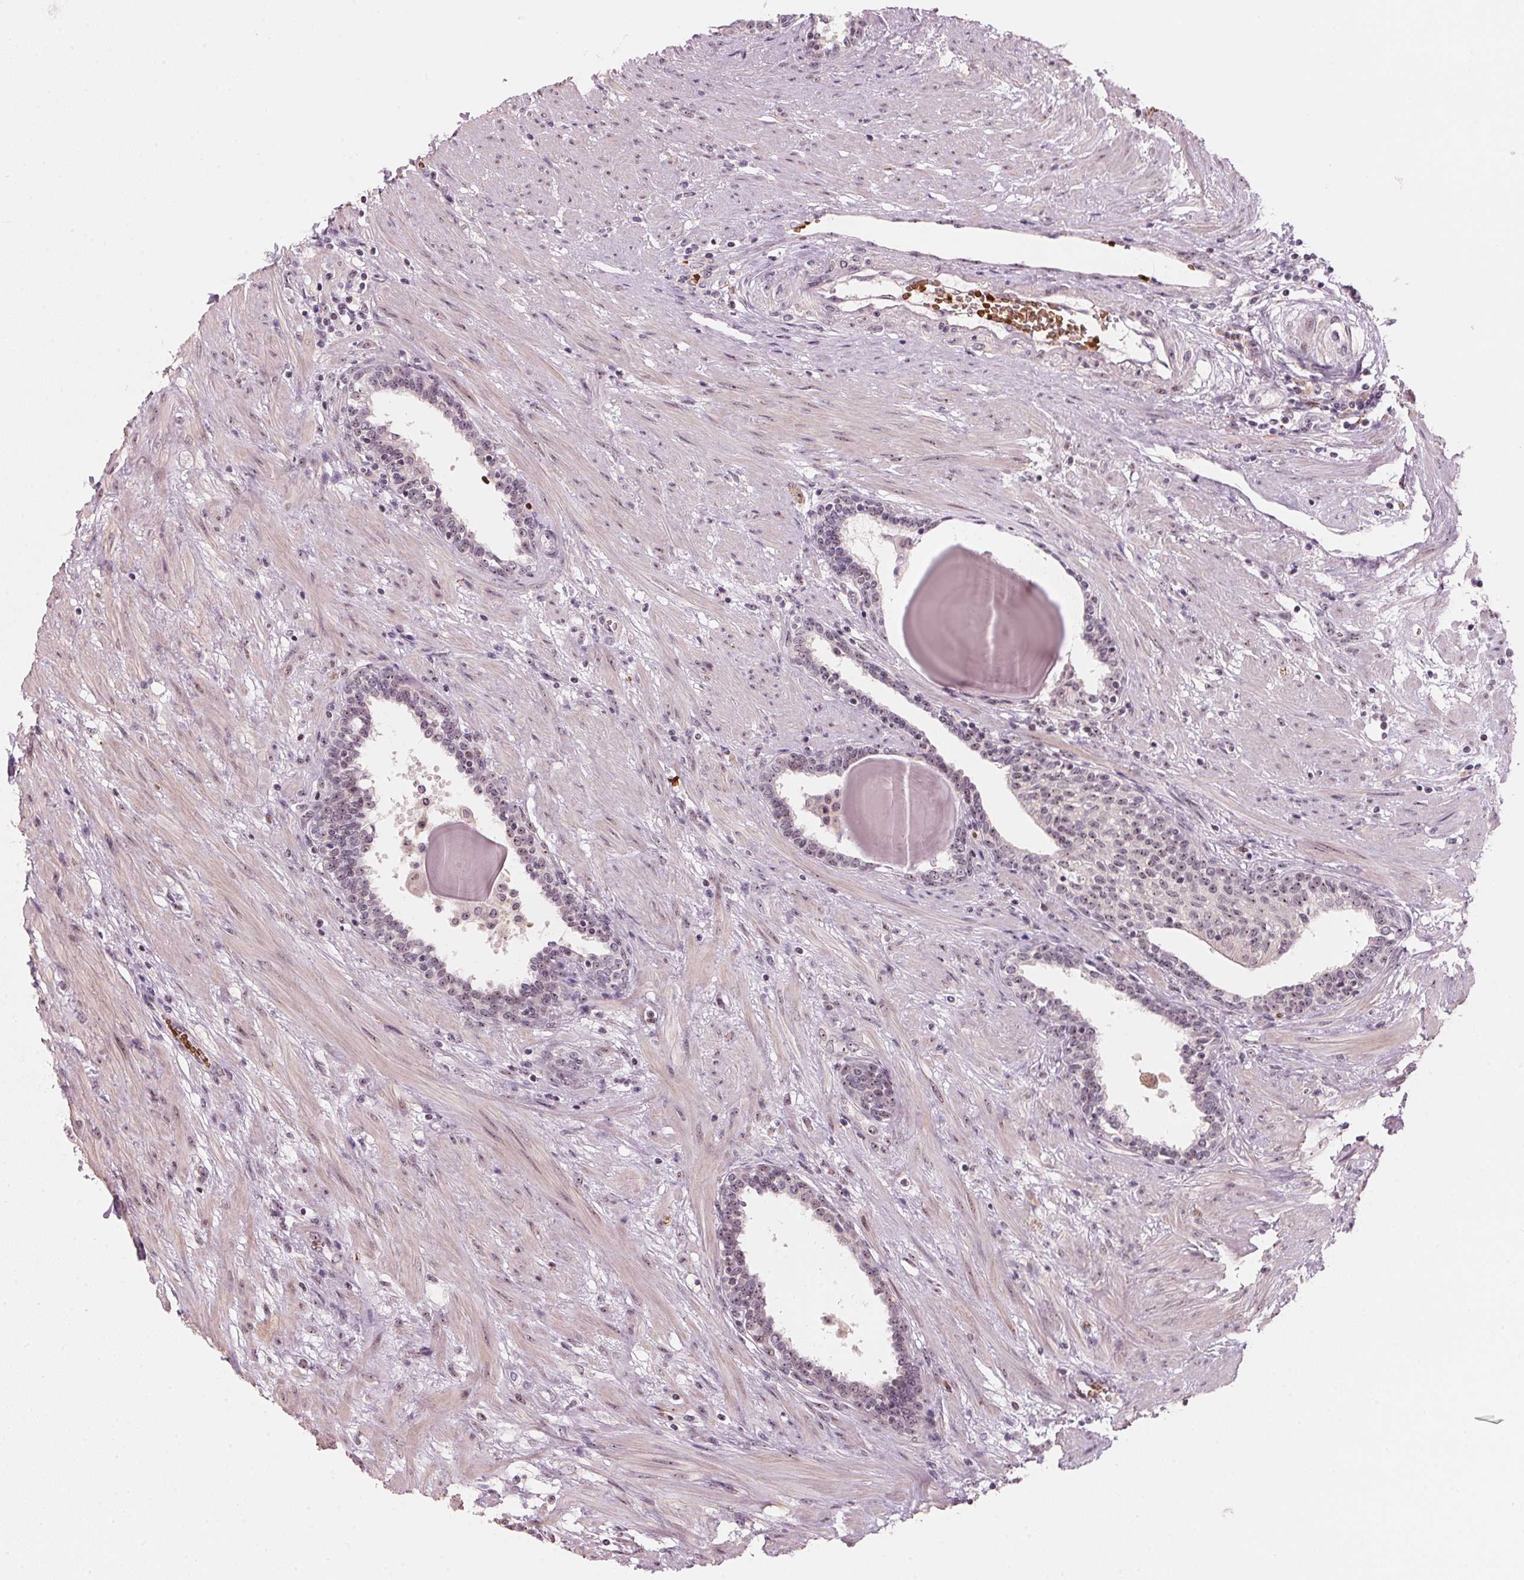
{"staining": {"intensity": "weak", "quantity": "<25%", "location": "nuclear"}, "tissue": "prostate", "cell_type": "Glandular cells", "image_type": "normal", "snomed": [{"axis": "morphology", "description": "Normal tissue, NOS"}, {"axis": "topography", "description": "Prostate"}], "caption": "Histopathology image shows no significant protein expression in glandular cells of normal prostate.", "gene": "DNTTIP2", "patient": {"sex": "male", "age": 55}}